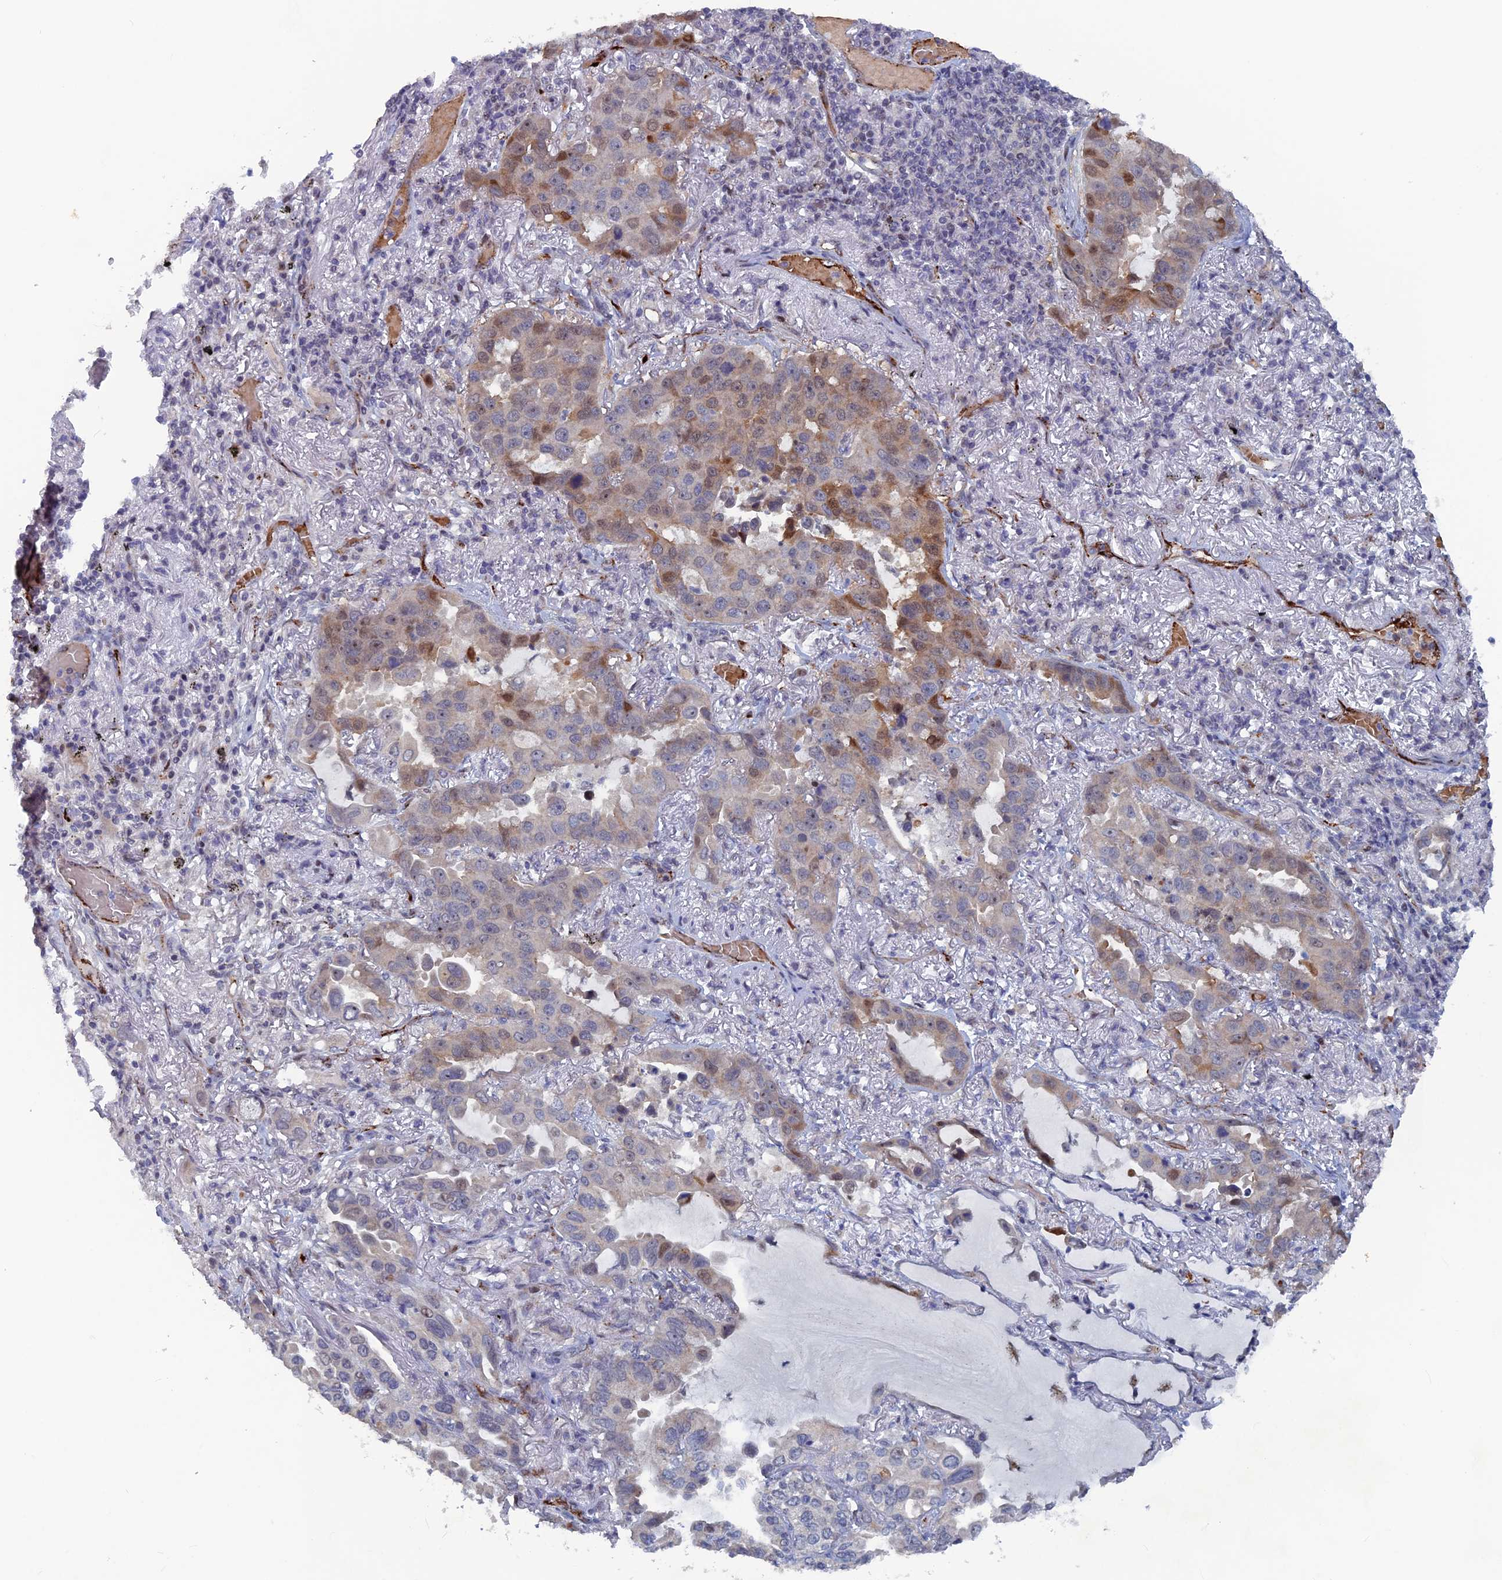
{"staining": {"intensity": "weak", "quantity": "<25%", "location": "nuclear"}, "tissue": "lung cancer", "cell_type": "Tumor cells", "image_type": "cancer", "snomed": [{"axis": "morphology", "description": "Adenocarcinoma, NOS"}, {"axis": "topography", "description": "Lung"}], "caption": "Protein analysis of lung adenocarcinoma displays no significant positivity in tumor cells.", "gene": "SH3D21", "patient": {"sex": "male", "age": 64}}